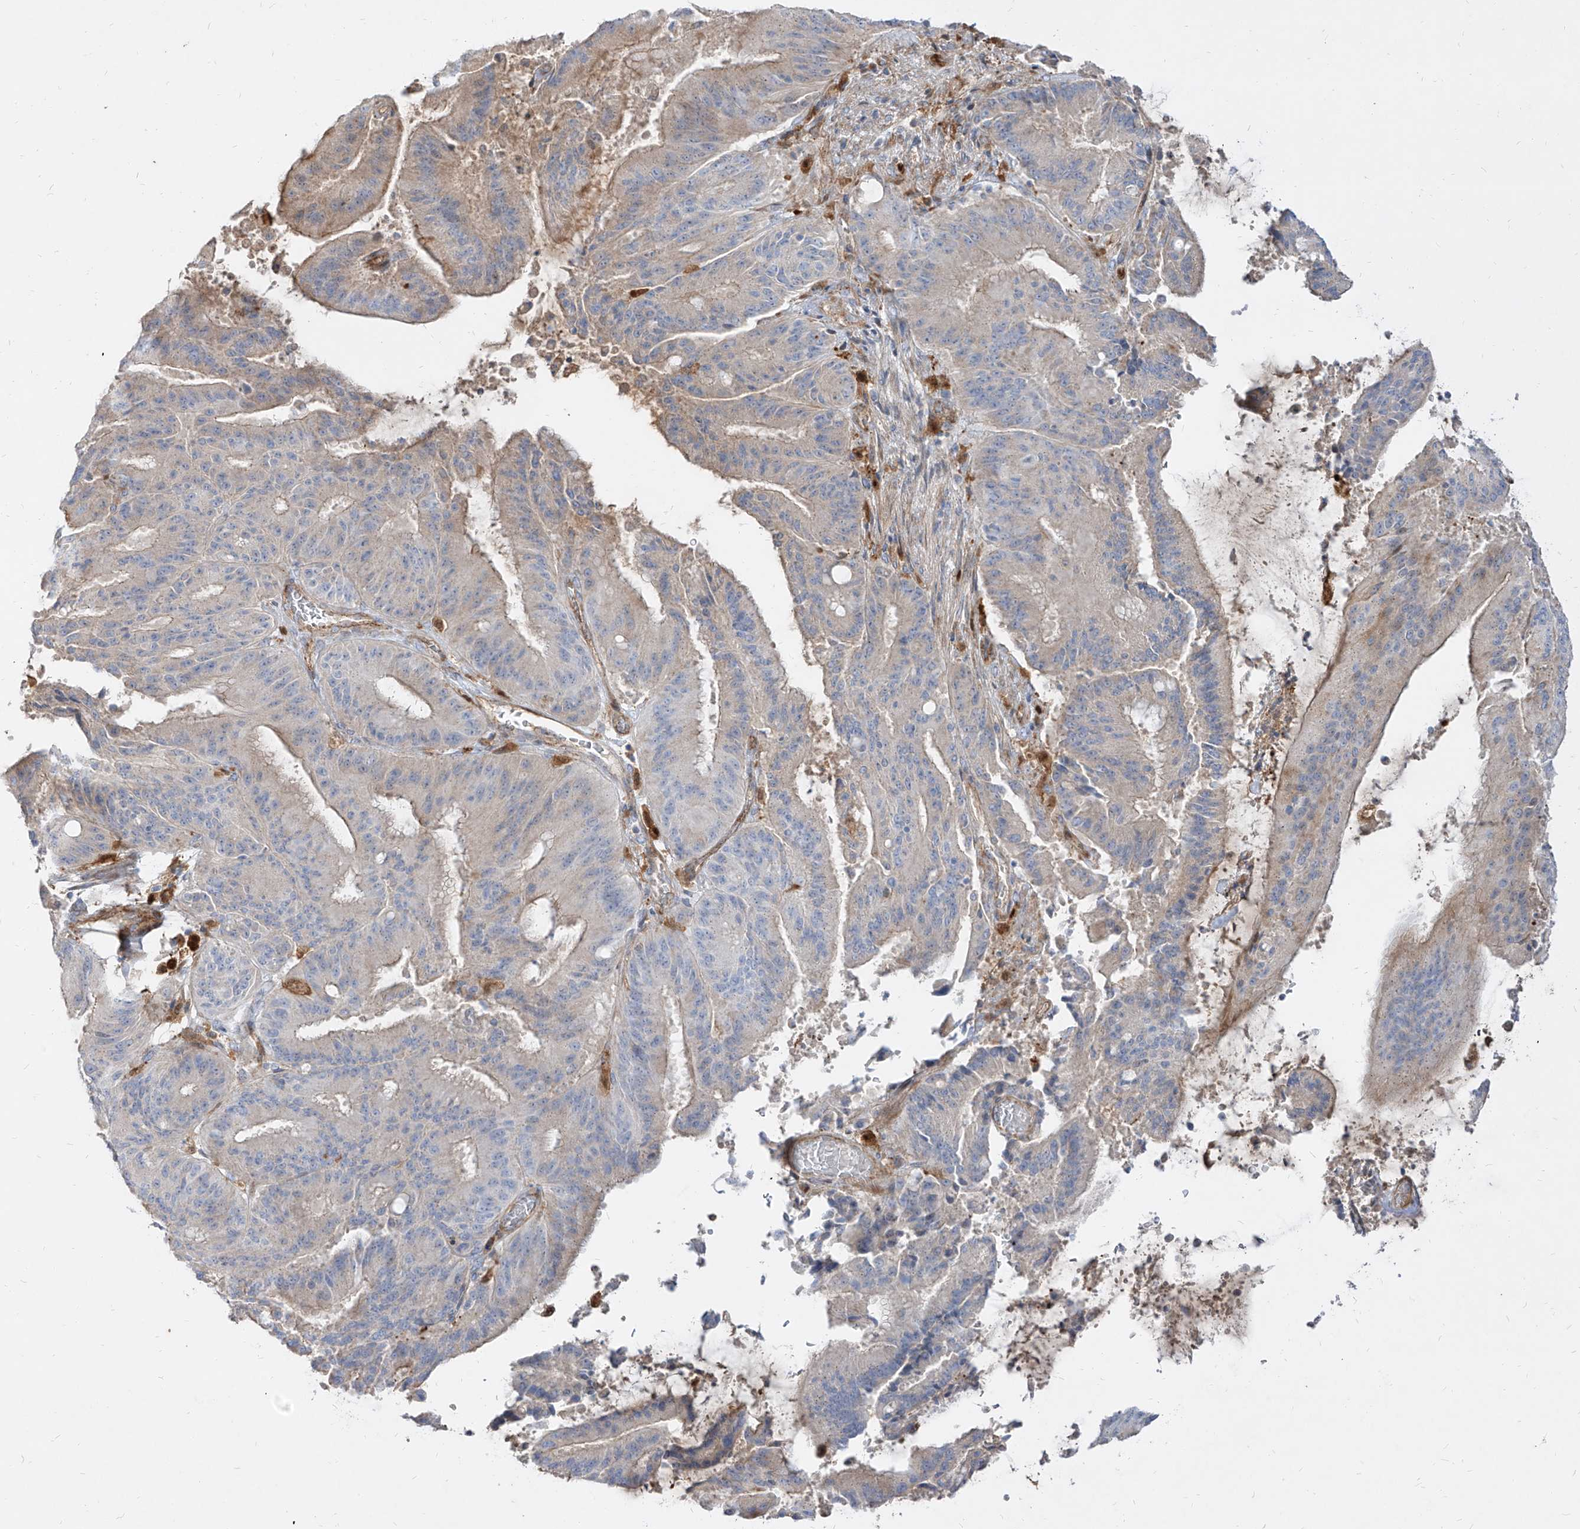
{"staining": {"intensity": "weak", "quantity": "<25%", "location": "cytoplasmic/membranous"}, "tissue": "liver cancer", "cell_type": "Tumor cells", "image_type": "cancer", "snomed": [{"axis": "morphology", "description": "Normal tissue, NOS"}, {"axis": "morphology", "description": "Cholangiocarcinoma"}, {"axis": "topography", "description": "Liver"}, {"axis": "topography", "description": "Peripheral nerve tissue"}], "caption": "Tumor cells are negative for protein expression in human cholangiocarcinoma (liver).", "gene": "KYNU", "patient": {"sex": "female", "age": 73}}